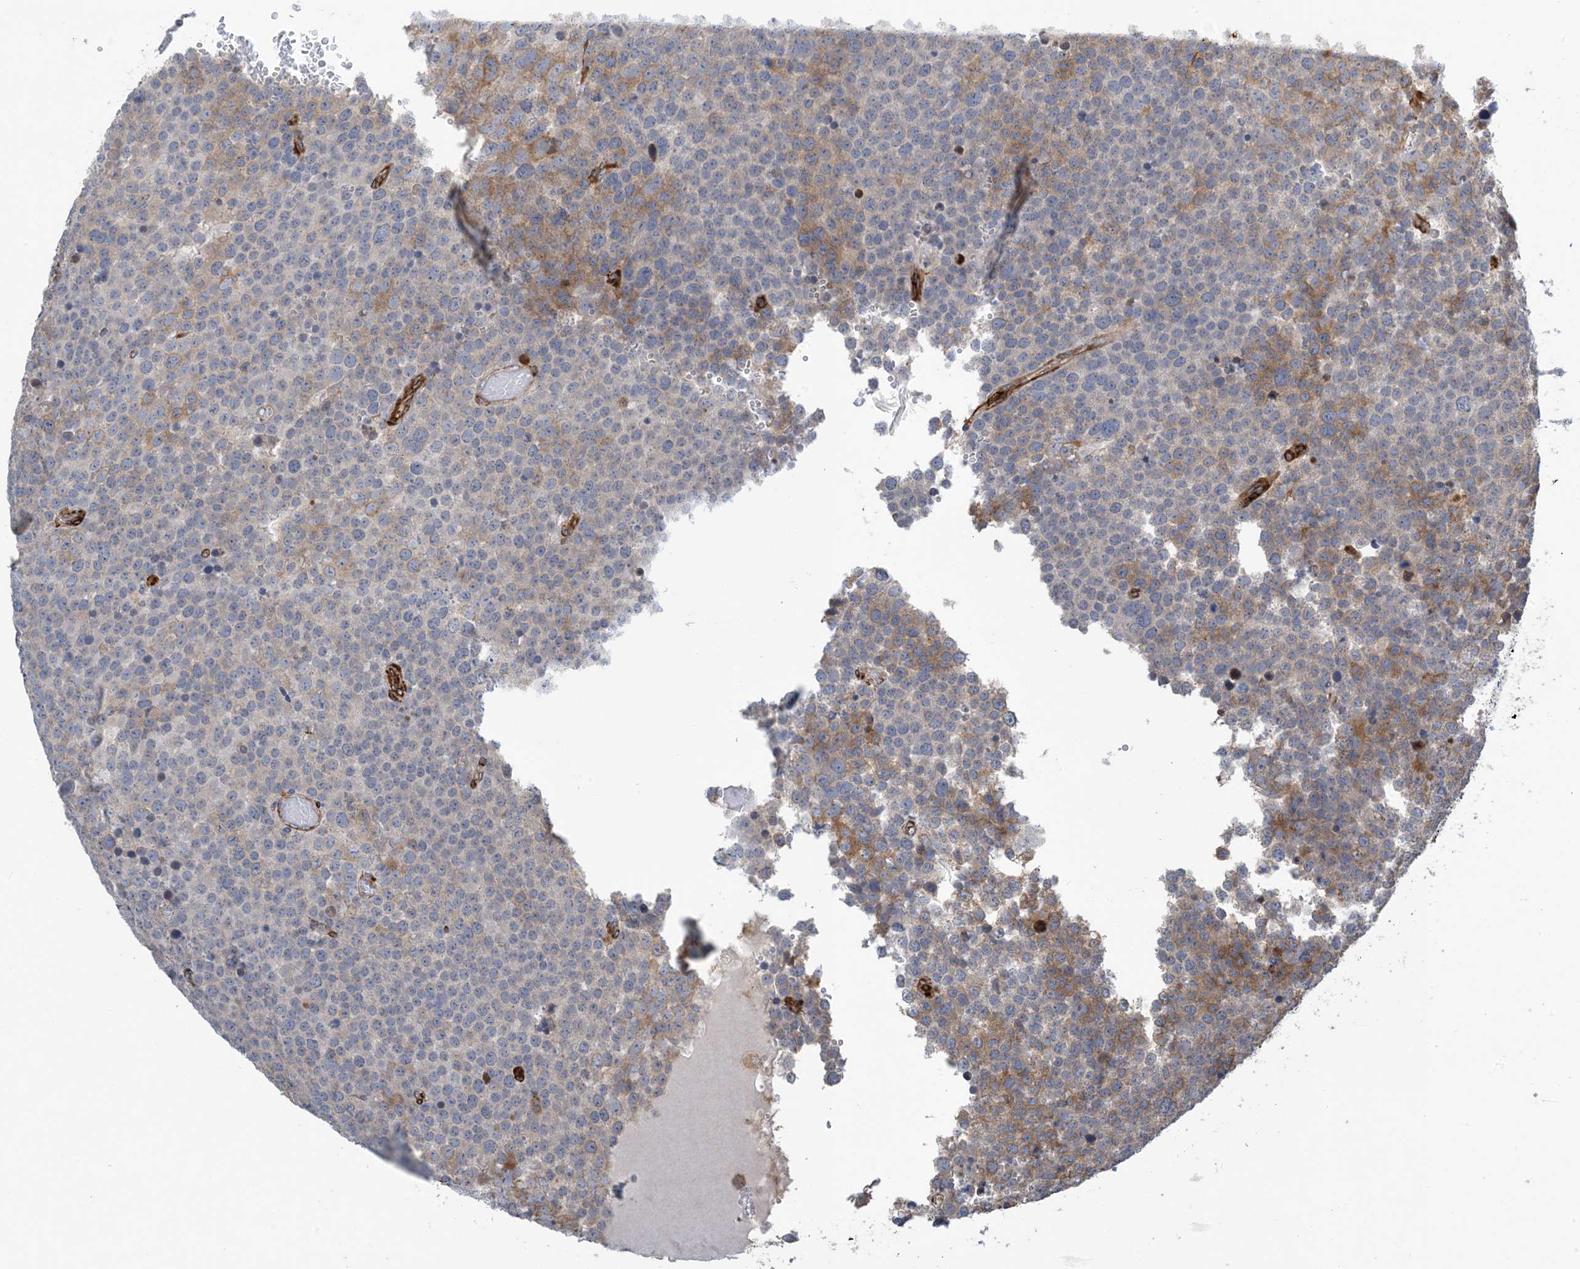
{"staining": {"intensity": "weak", "quantity": "<25%", "location": "cytoplasmic/membranous"}, "tissue": "testis cancer", "cell_type": "Tumor cells", "image_type": "cancer", "snomed": [{"axis": "morphology", "description": "Seminoma, NOS"}, {"axis": "topography", "description": "Testis"}], "caption": "The micrograph exhibits no significant positivity in tumor cells of testis cancer (seminoma).", "gene": "ZBTB45", "patient": {"sex": "male", "age": 71}}